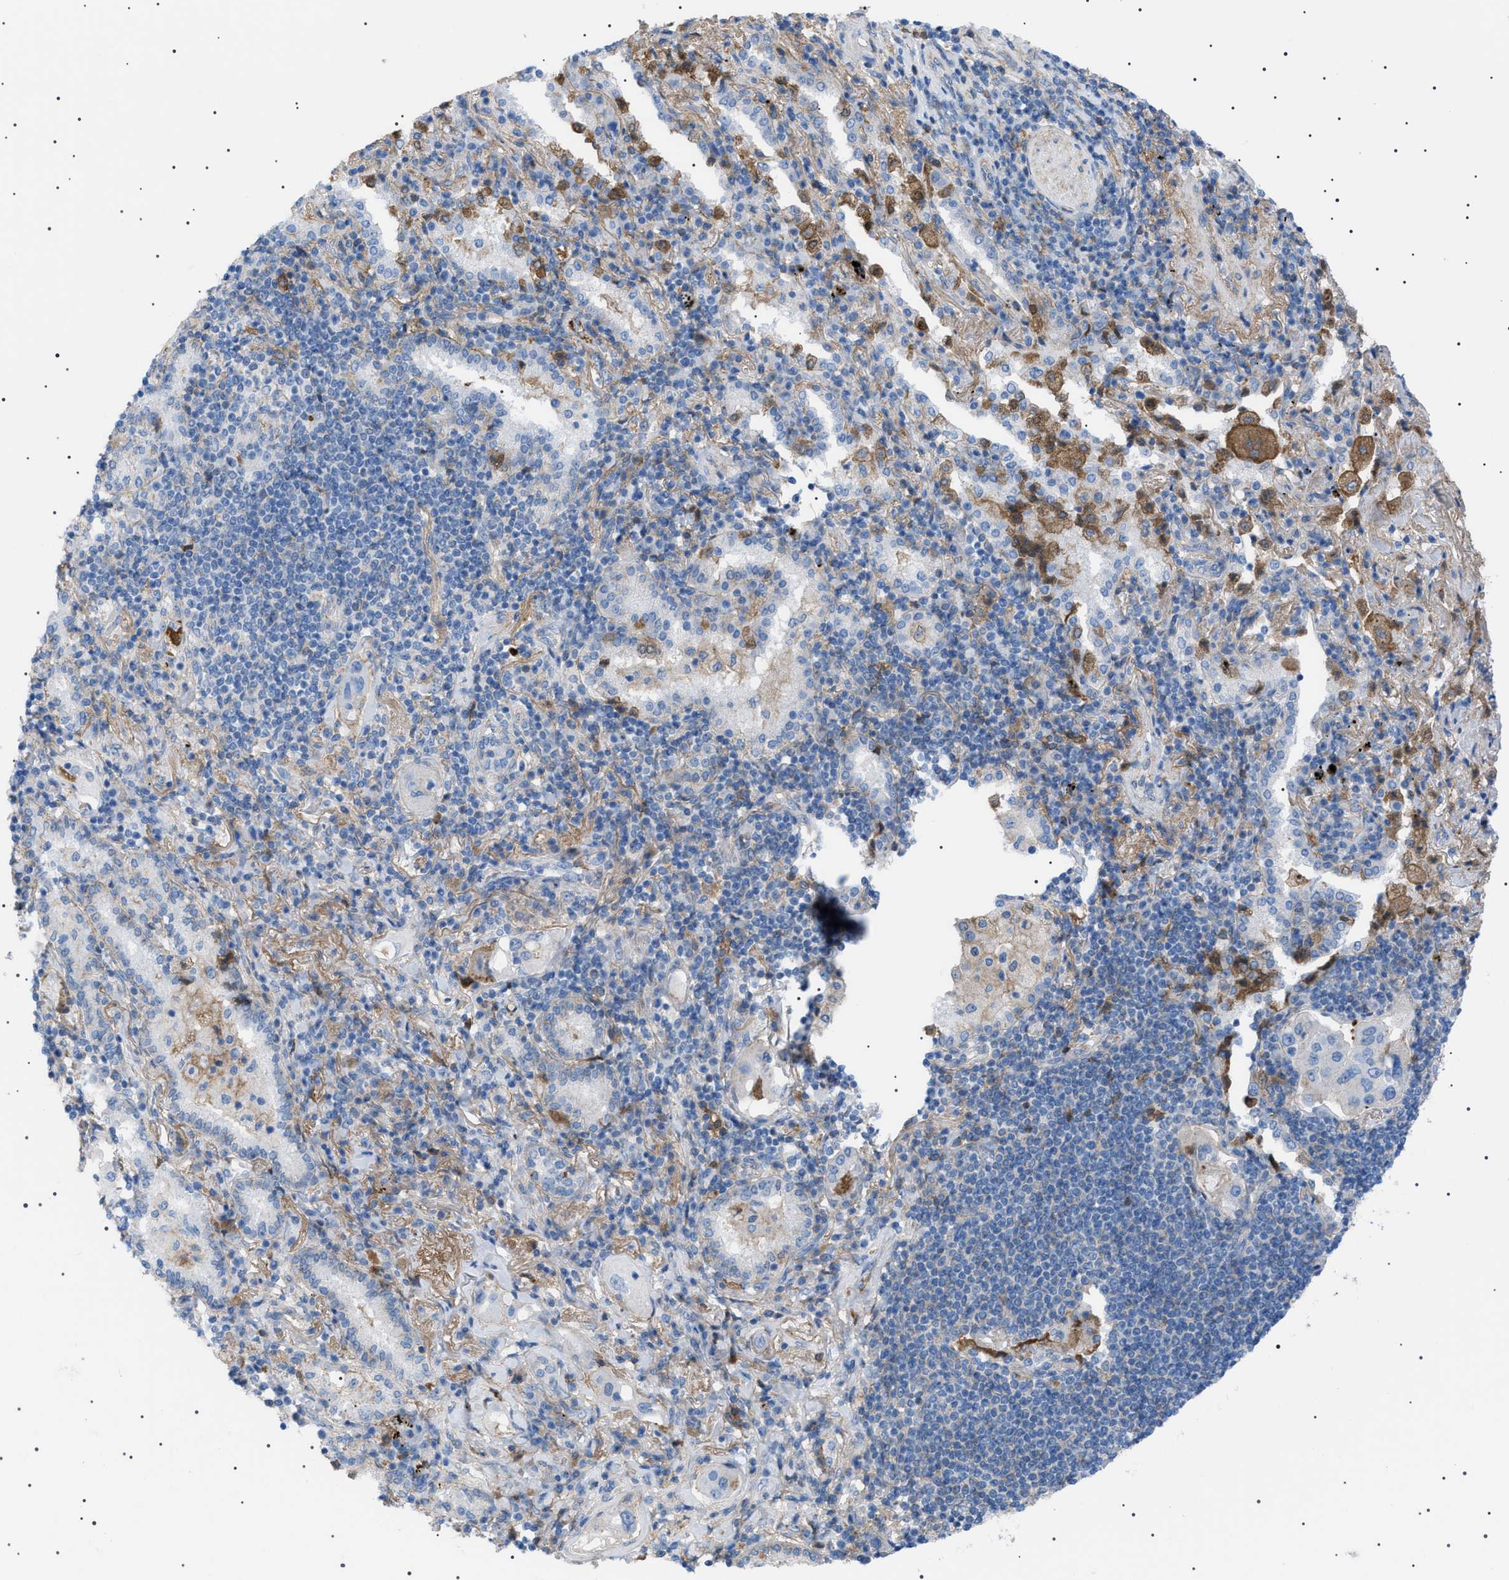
{"staining": {"intensity": "weak", "quantity": "25%-75%", "location": "cytoplasmic/membranous"}, "tissue": "lung cancer", "cell_type": "Tumor cells", "image_type": "cancer", "snomed": [{"axis": "morphology", "description": "Adenocarcinoma, NOS"}, {"axis": "topography", "description": "Lung"}], "caption": "An immunohistochemistry micrograph of tumor tissue is shown. Protein staining in brown shows weak cytoplasmic/membranous positivity in lung cancer (adenocarcinoma) within tumor cells.", "gene": "LPA", "patient": {"sex": "female", "age": 65}}